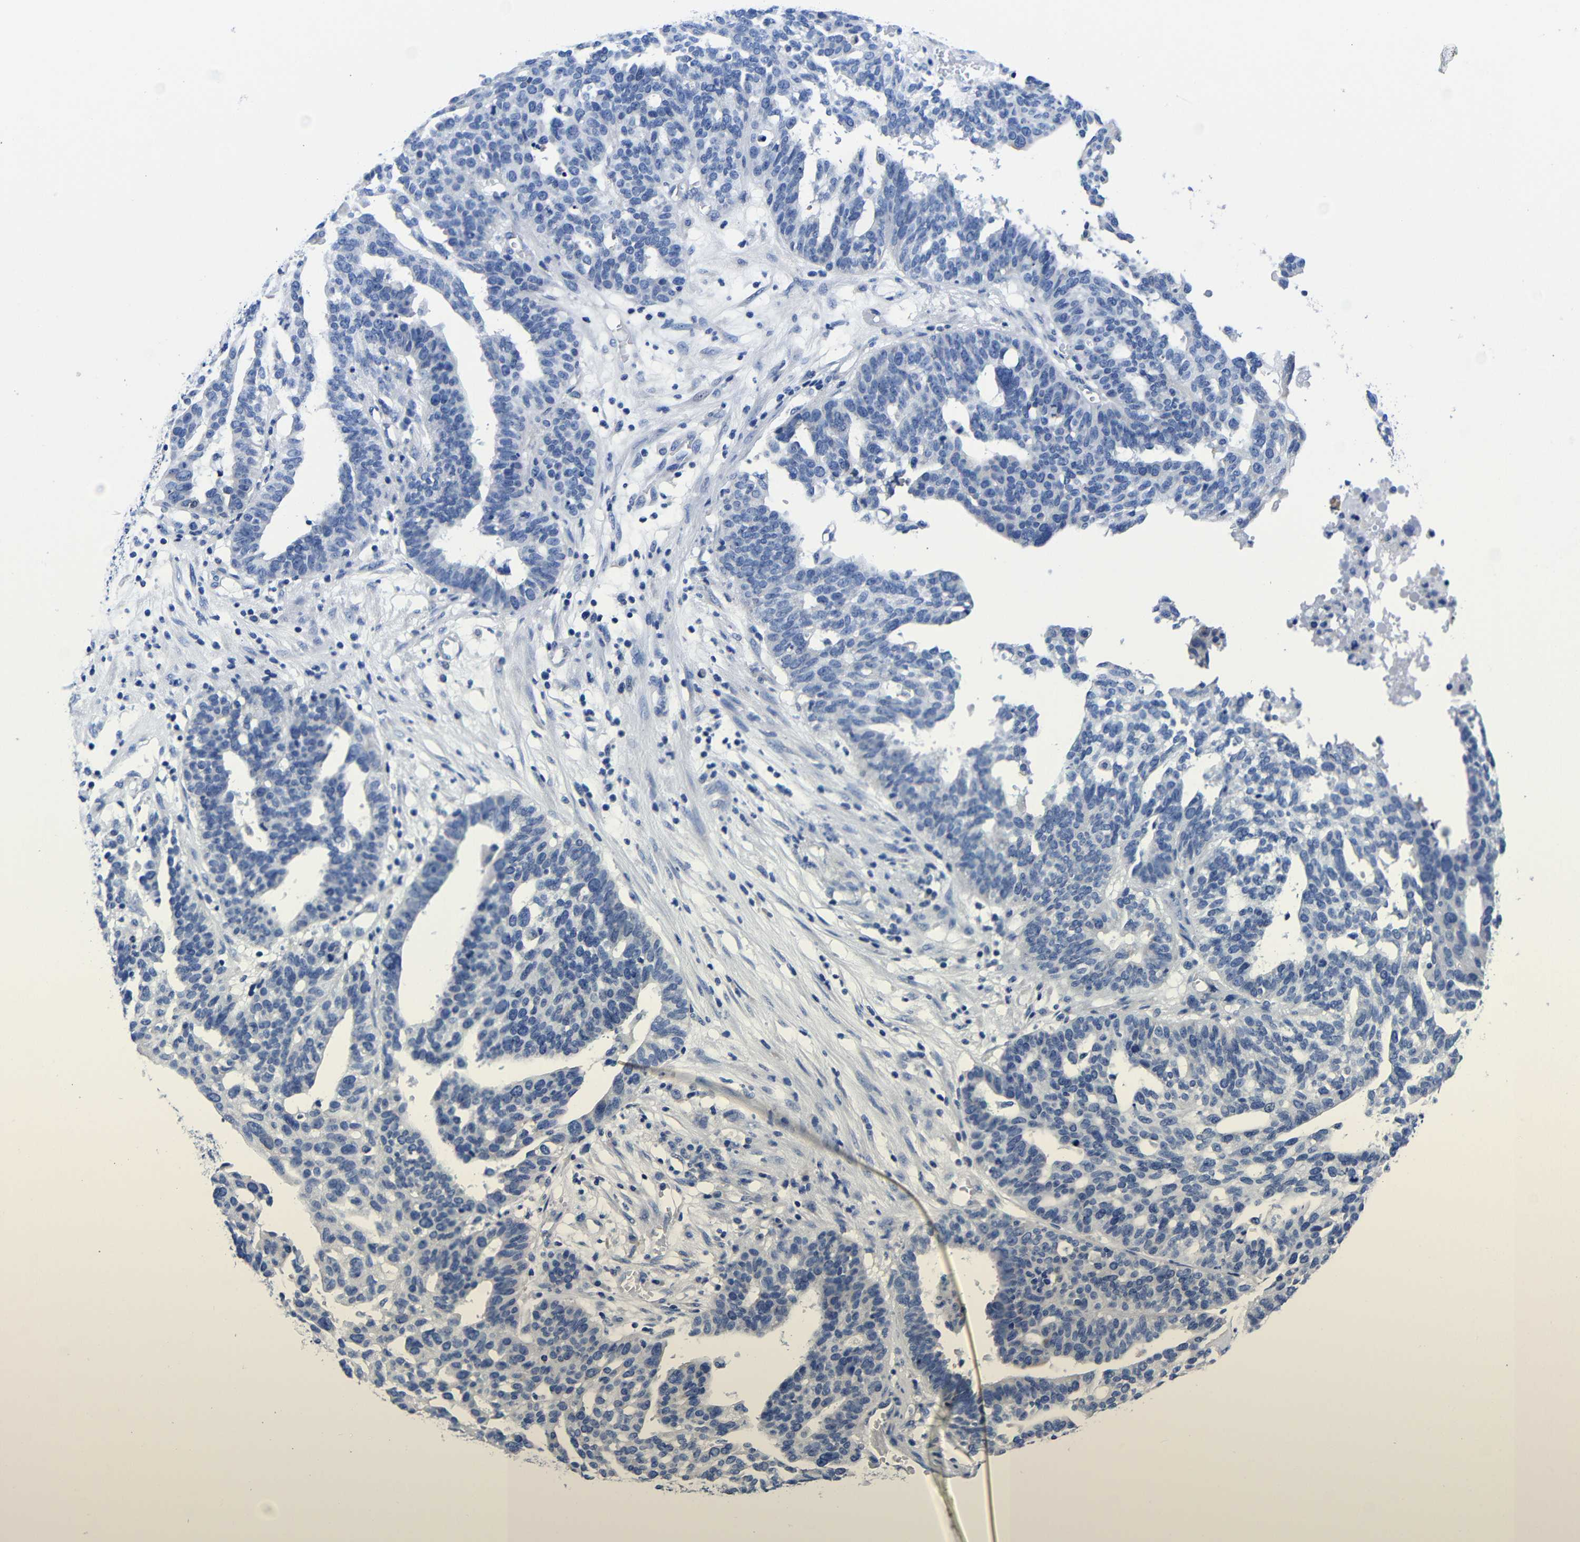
{"staining": {"intensity": "negative", "quantity": "none", "location": "none"}, "tissue": "ovarian cancer", "cell_type": "Tumor cells", "image_type": "cancer", "snomed": [{"axis": "morphology", "description": "Cystadenocarcinoma, serous, NOS"}, {"axis": "topography", "description": "Ovary"}], "caption": "The immunohistochemistry photomicrograph has no significant expression in tumor cells of ovarian cancer (serous cystadenocarcinoma) tissue.", "gene": "CLEC4G", "patient": {"sex": "female", "age": 59}}